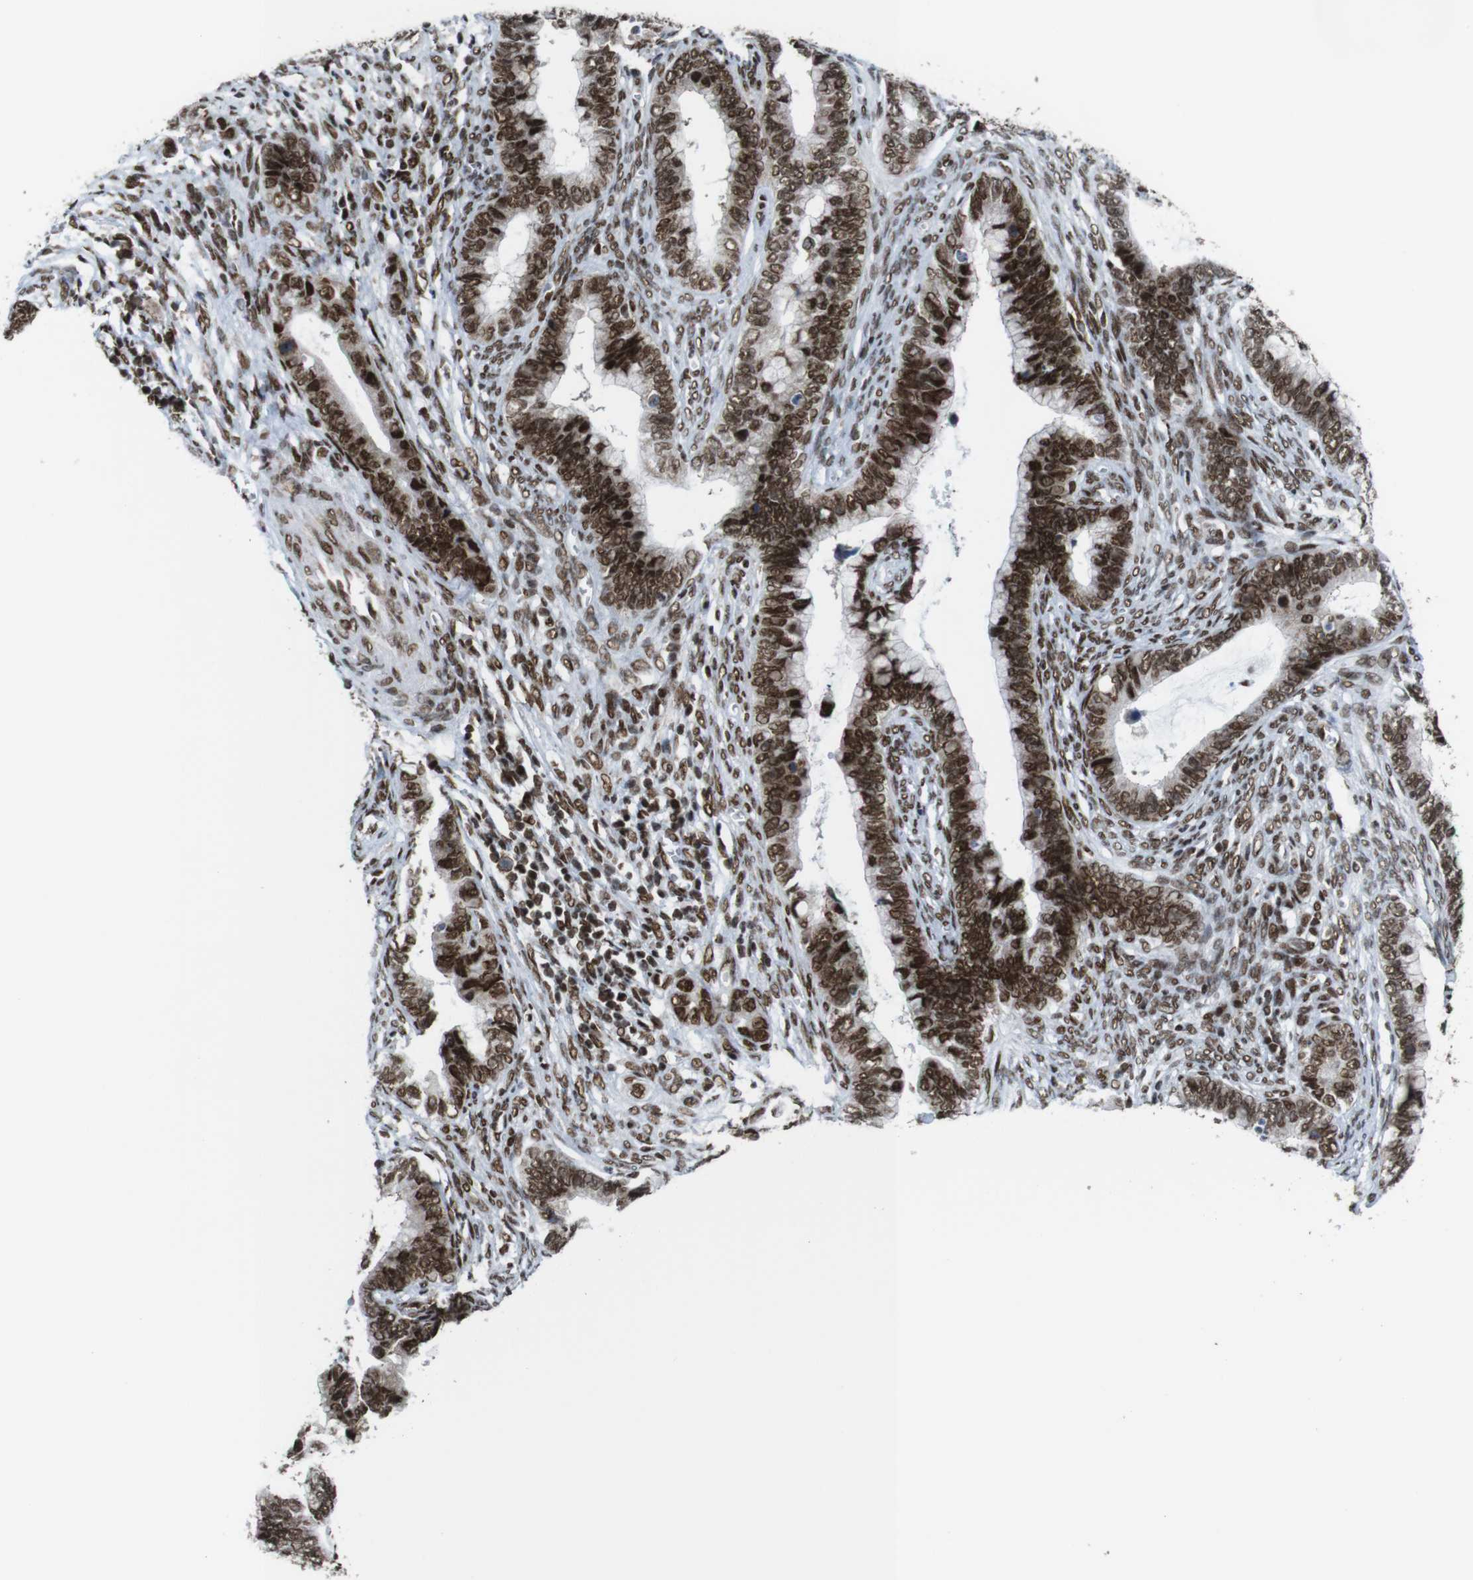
{"staining": {"intensity": "strong", "quantity": ">75%", "location": "nuclear"}, "tissue": "cervical cancer", "cell_type": "Tumor cells", "image_type": "cancer", "snomed": [{"axis": "morphology", "description": "Adenocarcinoma, NOS"}, {"axis": "topography", "description": "Cervix"}], "caption": "This histopathology image exhibits immunohistochemistry (IHC) staining of human adenocarcinoma (cervical), with high strong nuclear expression in about >75% of tumor cells.", "gene": "ROMO1", "patient": {"sex": "female", "age": 44}}